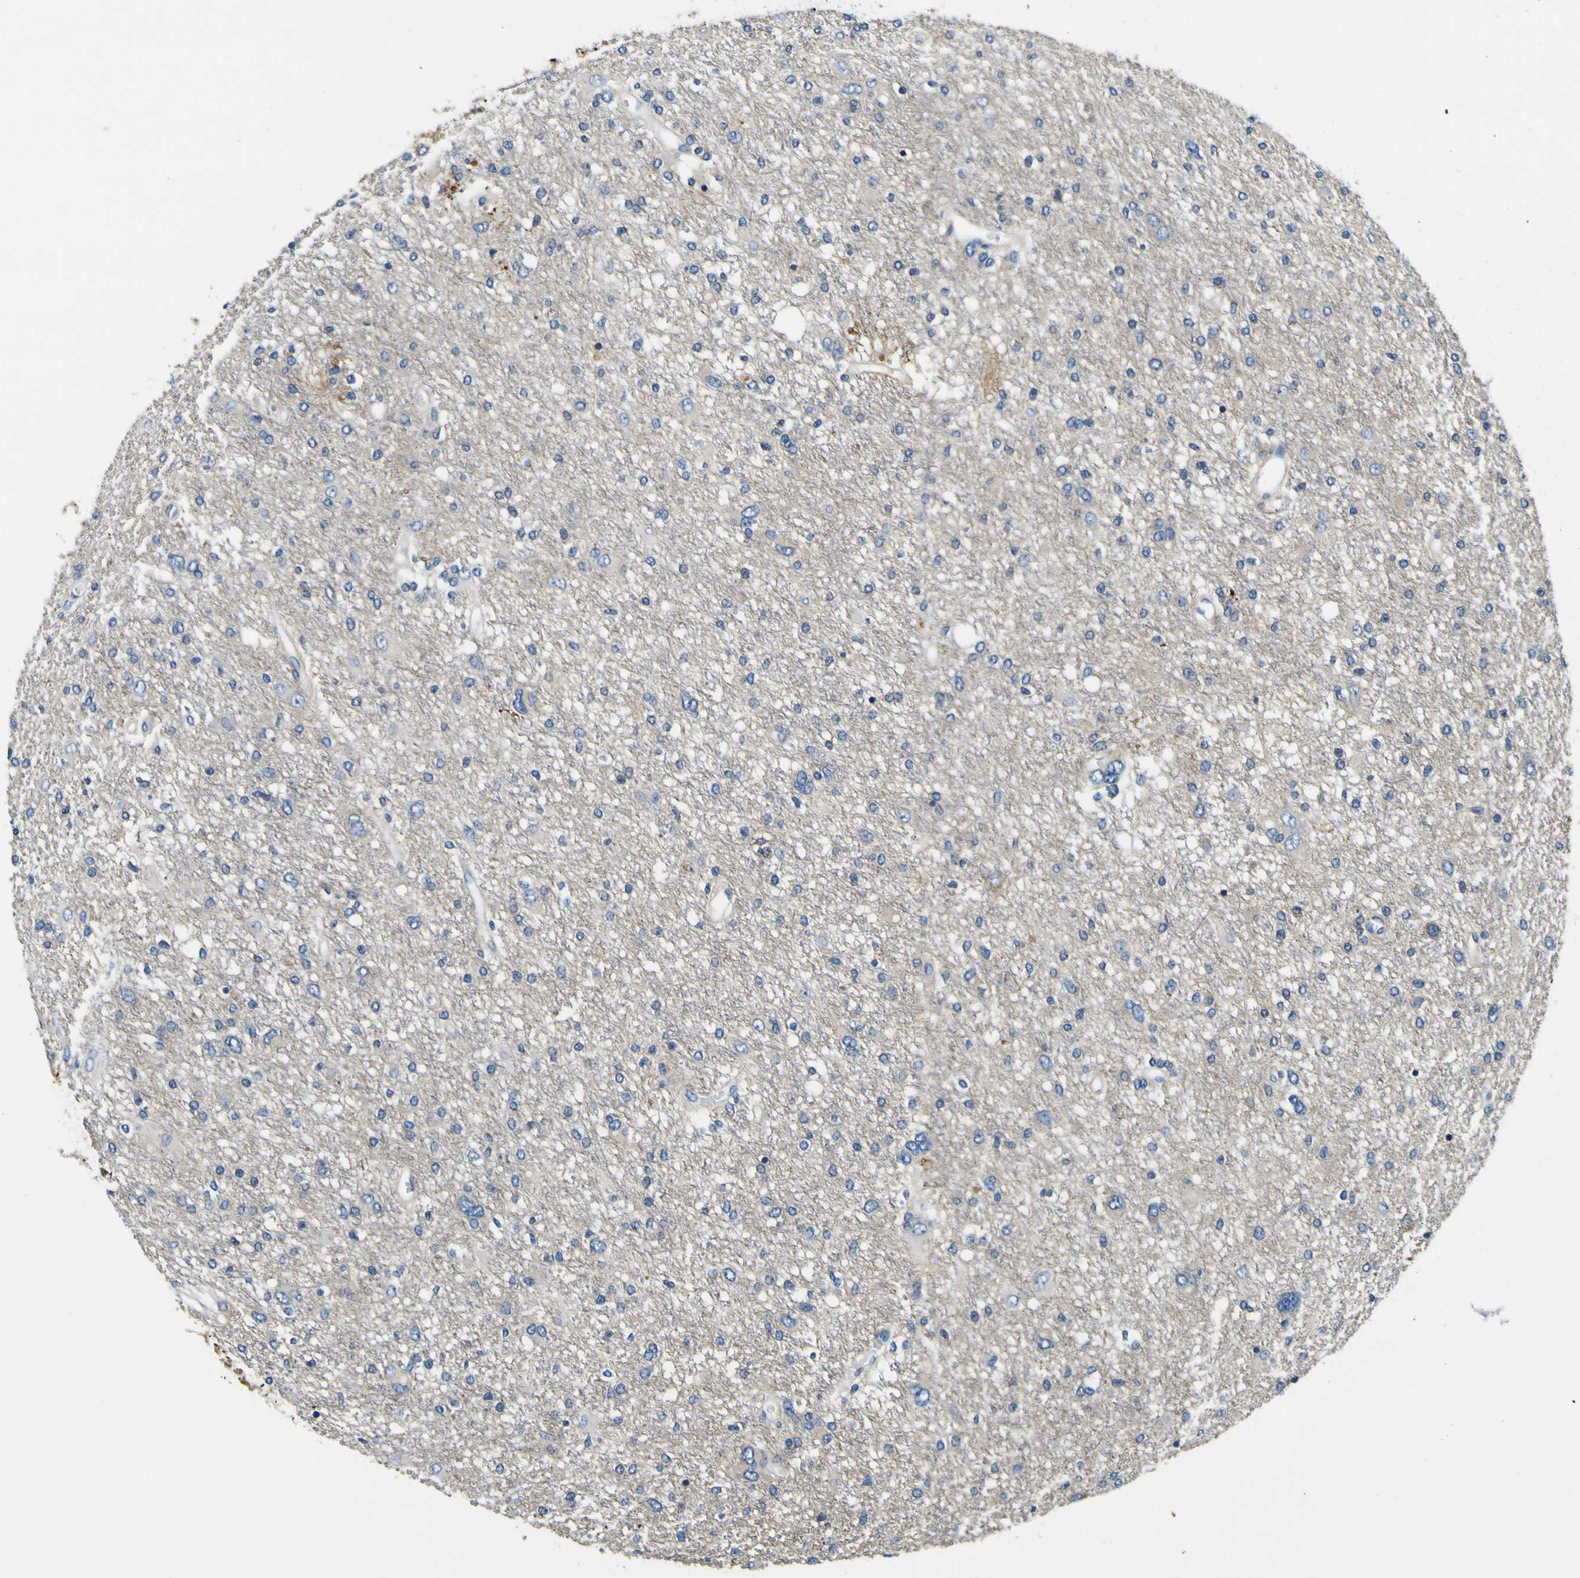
{"staining": {"intensity": "negative", "quantity": "none", "location": "none"}, "tissue": "glioma", "cell_type": "Tumor cells", "image_type": "cancer", "snomed": [{"axis": "morphology", "description": "Glioma, malignant, High grade"}, {"axis": "topography", "description": "Brain"}], "caption": "Immunohistochemistry (IHC) of human glioma displays no expression in tumor cells.", "gene": "CLSTN1", "patient": {"sex": "female", "age": 59}}